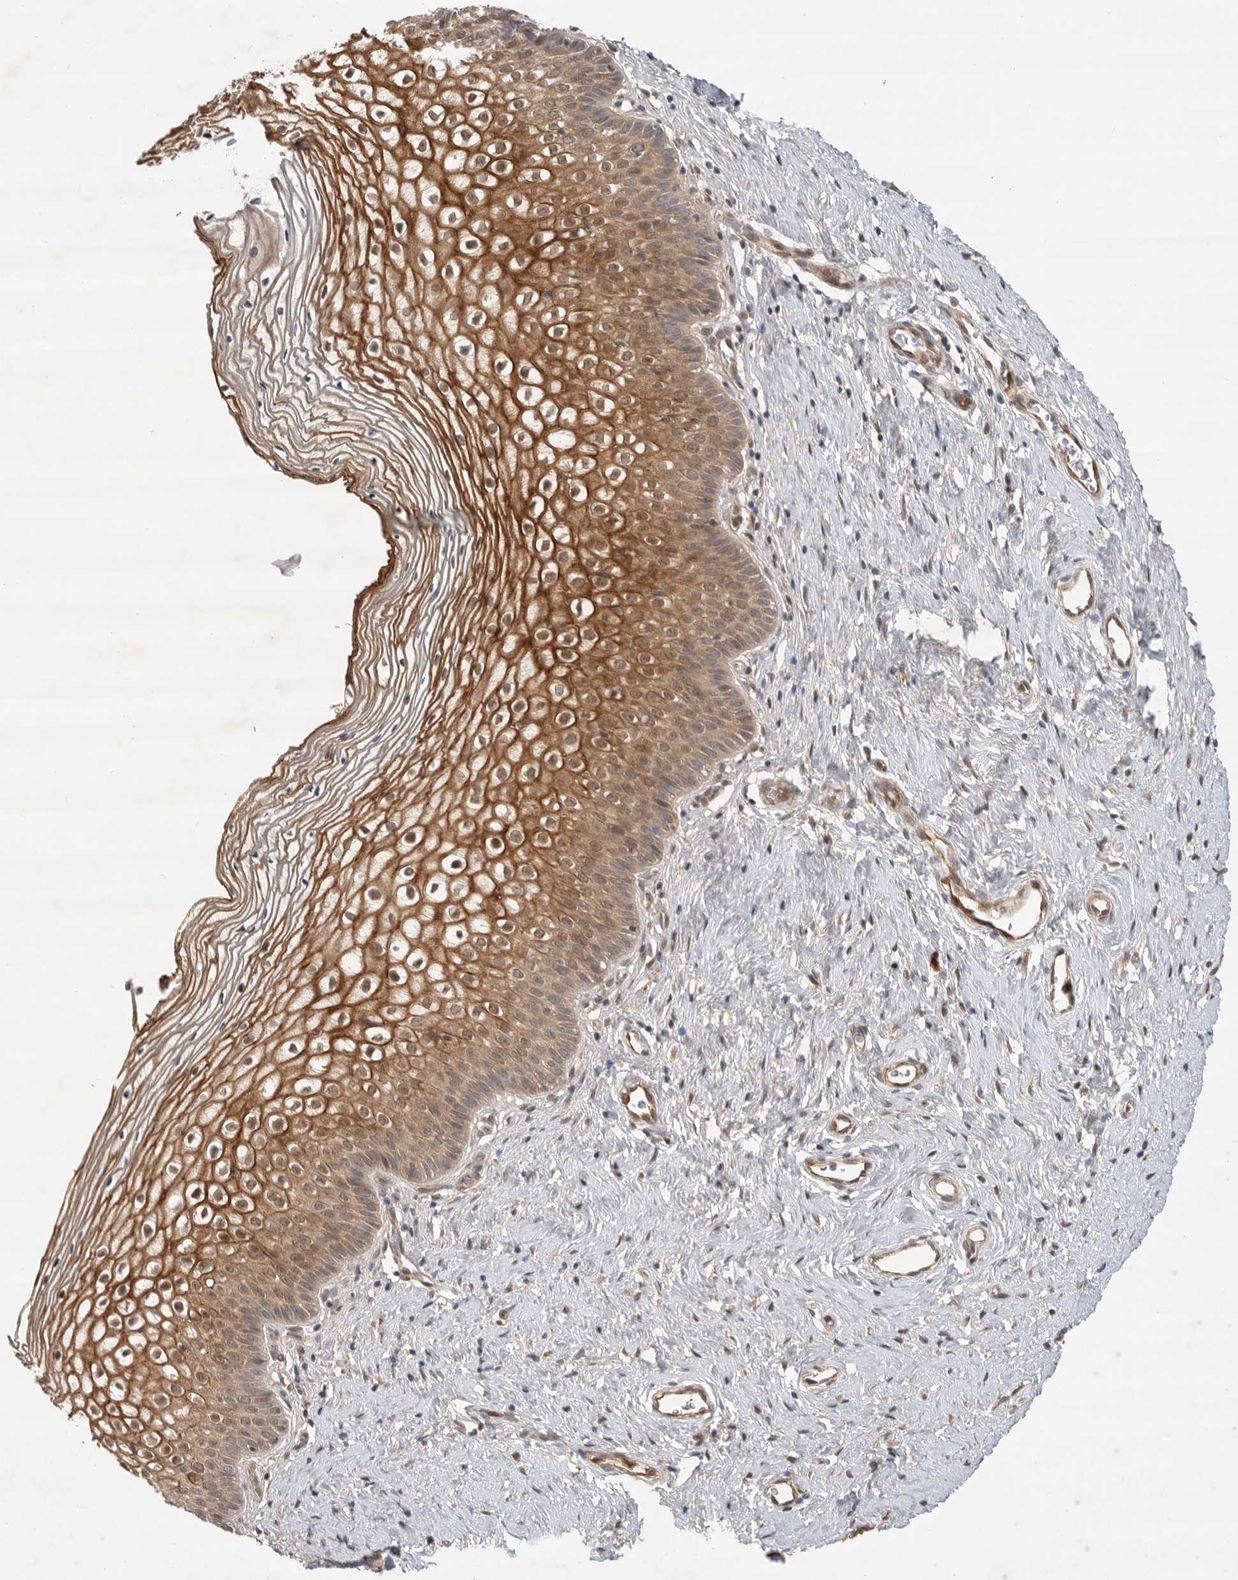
{"staining": {"intensity": "strong", "quantity": ">75%", "location": "cytoplasmic/membranous"}, "tissue": "cervix", "cell_type": "Squamous epithelial cells", "image_type": "normal", "snomed": [{"axis": "morphology", "description": "Normal tissue, NOS"}, {"axis": "topography", "description": "Cervix"}], "caption": "High-power microscopy captured an immunohistochemistry photomicrograph of normal cervix, revealing strong cytoplasmic/membranous positivity in approximately >75% of squamous epithelial cells.", "gene": "DCAF8", "patient": {"sex": "female", "age": 27}}